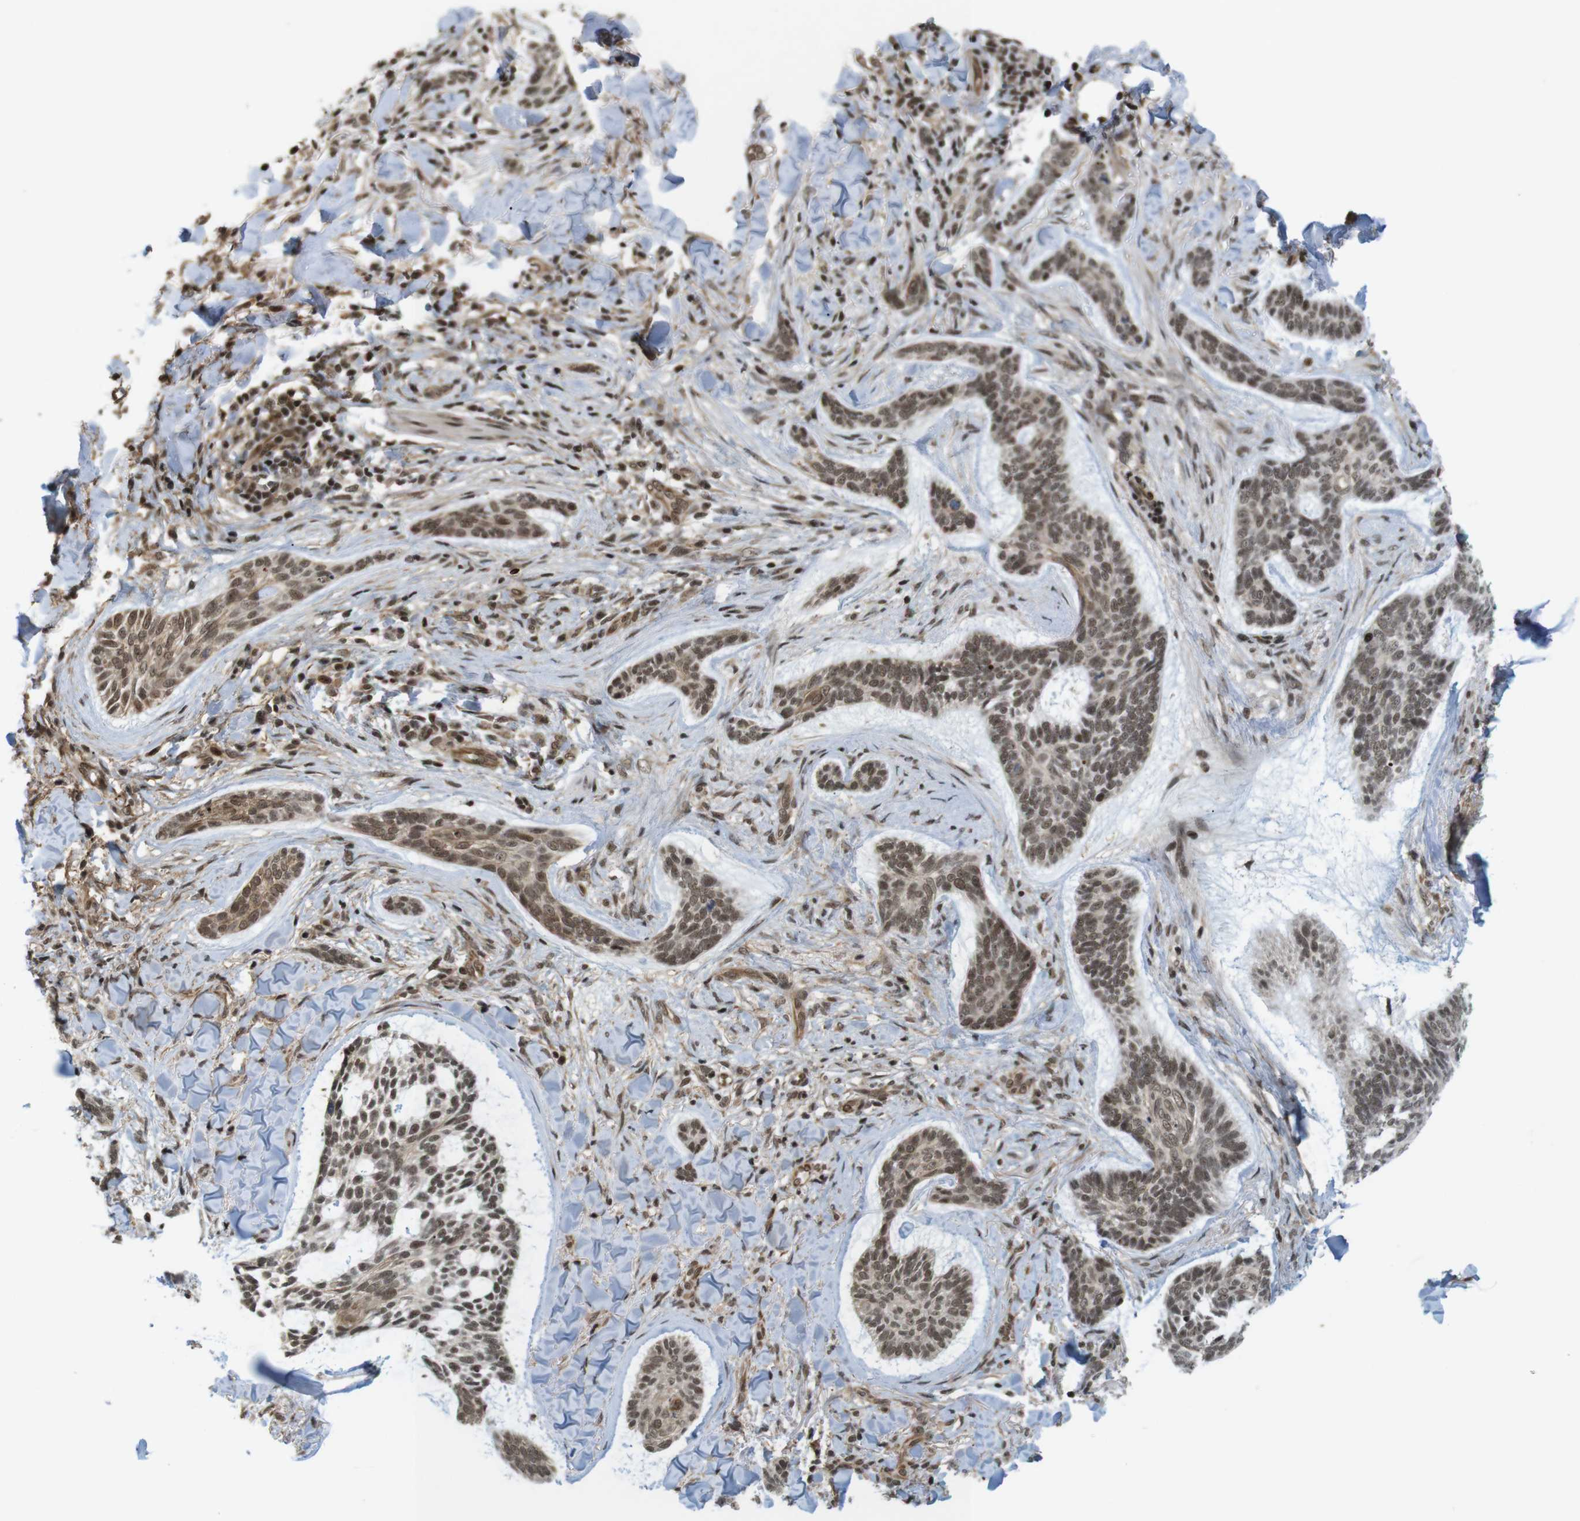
{"staining": {"intensity": "moderate", "quantity": ">75%", "location": "nuclear"}, "tissue": "skin cancer", "cell_type": "Tumor cells", "image_type": "cancer", "snomed": [{"axis": "morphology", "description": "Basal cell carcinoma"}, {"axis": "topography", "description": "Skin"}], "caption": "A high-resolution micrograph shows immunohistochemistry (IHC) staining of skin cancer, which displays moderate nuclear positivity in approximately >75% of tumor cells.", "gene": "SP2", "patient": {"sex": "male", "age": 43}}